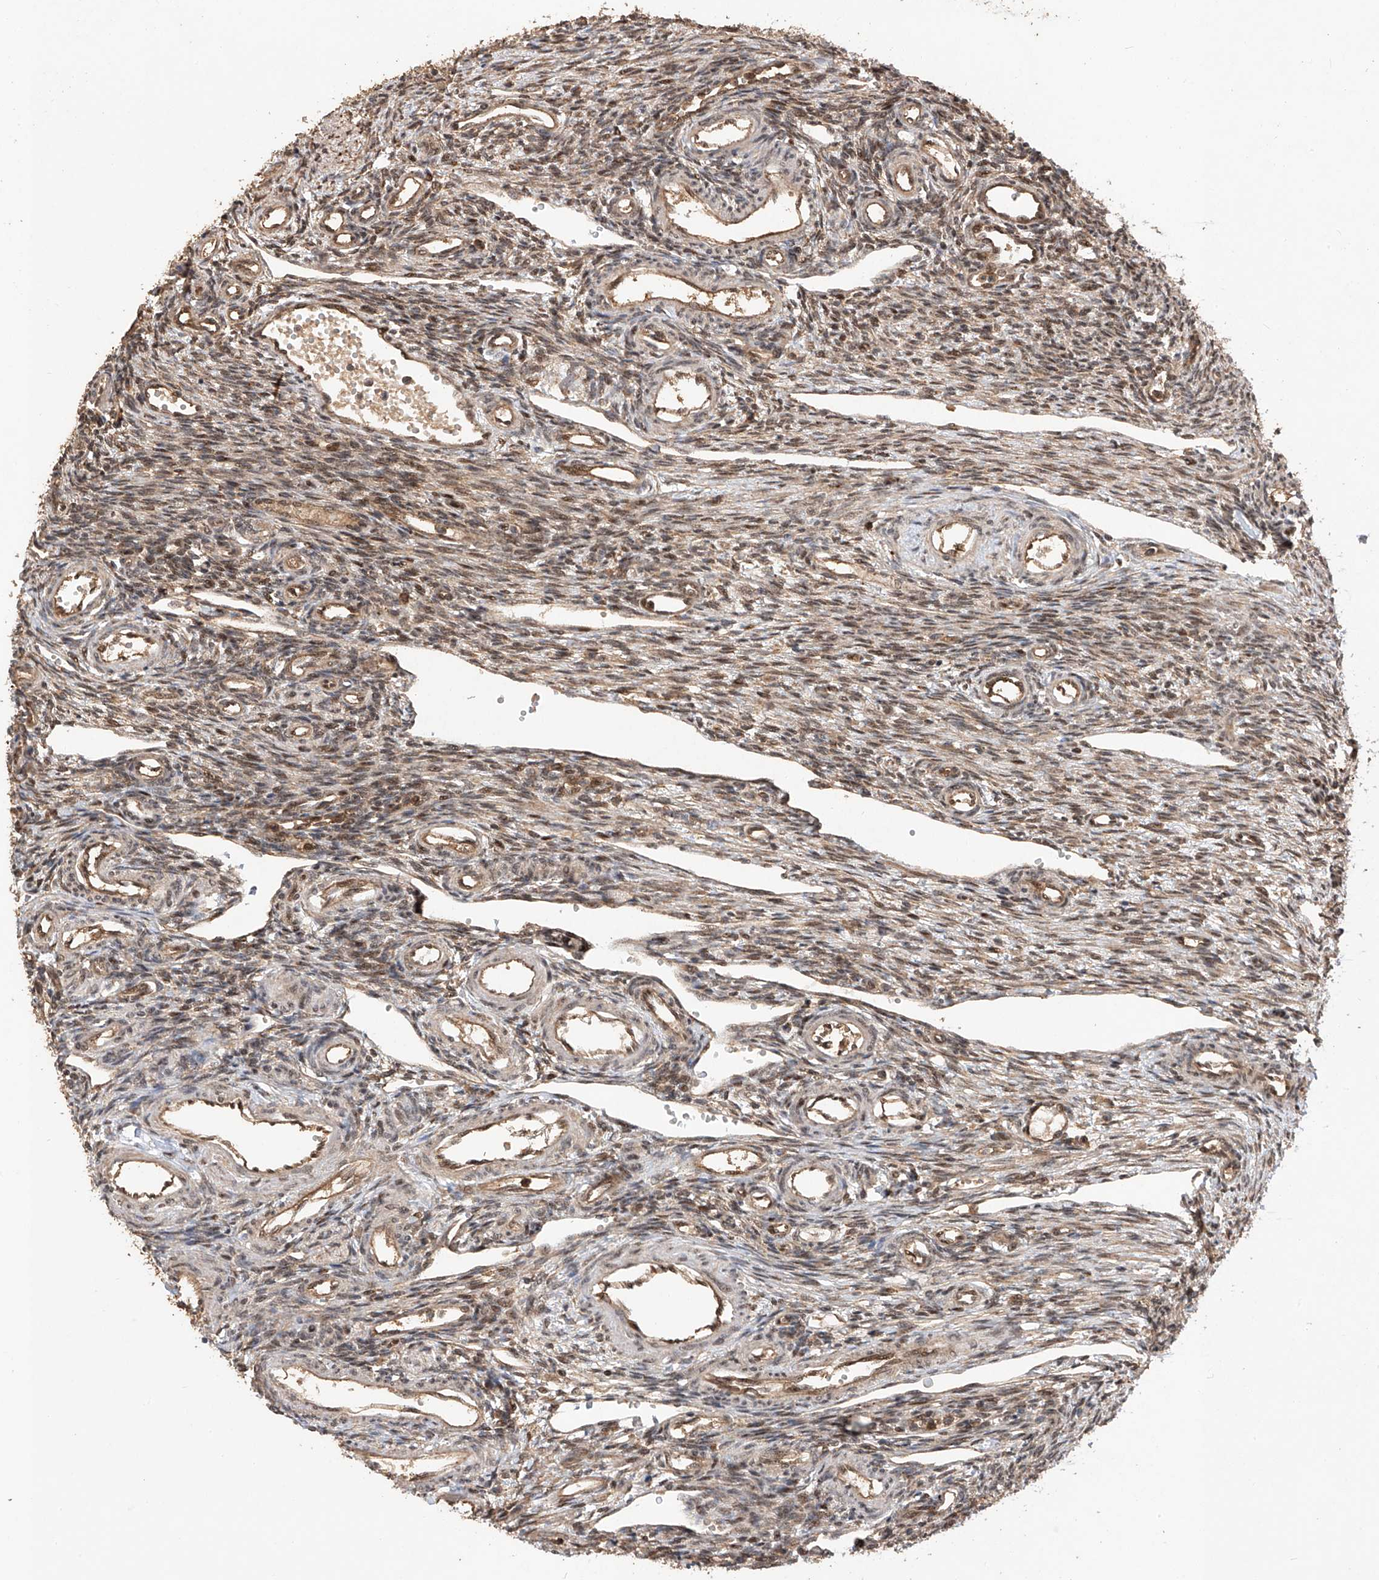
{"staining": {"intensity": "weak", "quantity": "25%-75%", "location": "cytoplasmic/membranous,nuclear"}, "tissue": "ovary", "cell_type": "Ovarian stroma cells", "image_type": "normal", "snomed": [{"axis": "morphology", "description": "Normal tissue, NOS"}, {"axis": "morphology", "description": "Cyst, NOS"}, {"axis": "topography", "description": "Ovary"}], "caption": "Immunohistochemistry (IHC) image of unremarkable ovary stained for a protein (brown), which reveals low levels of weak cytoplasmic/membranous,nuclear positivity in about 25%-75% of ovarian stroma cells.", "gene": "RILPL2", "patient": {"sex": "female", "age": 33}}